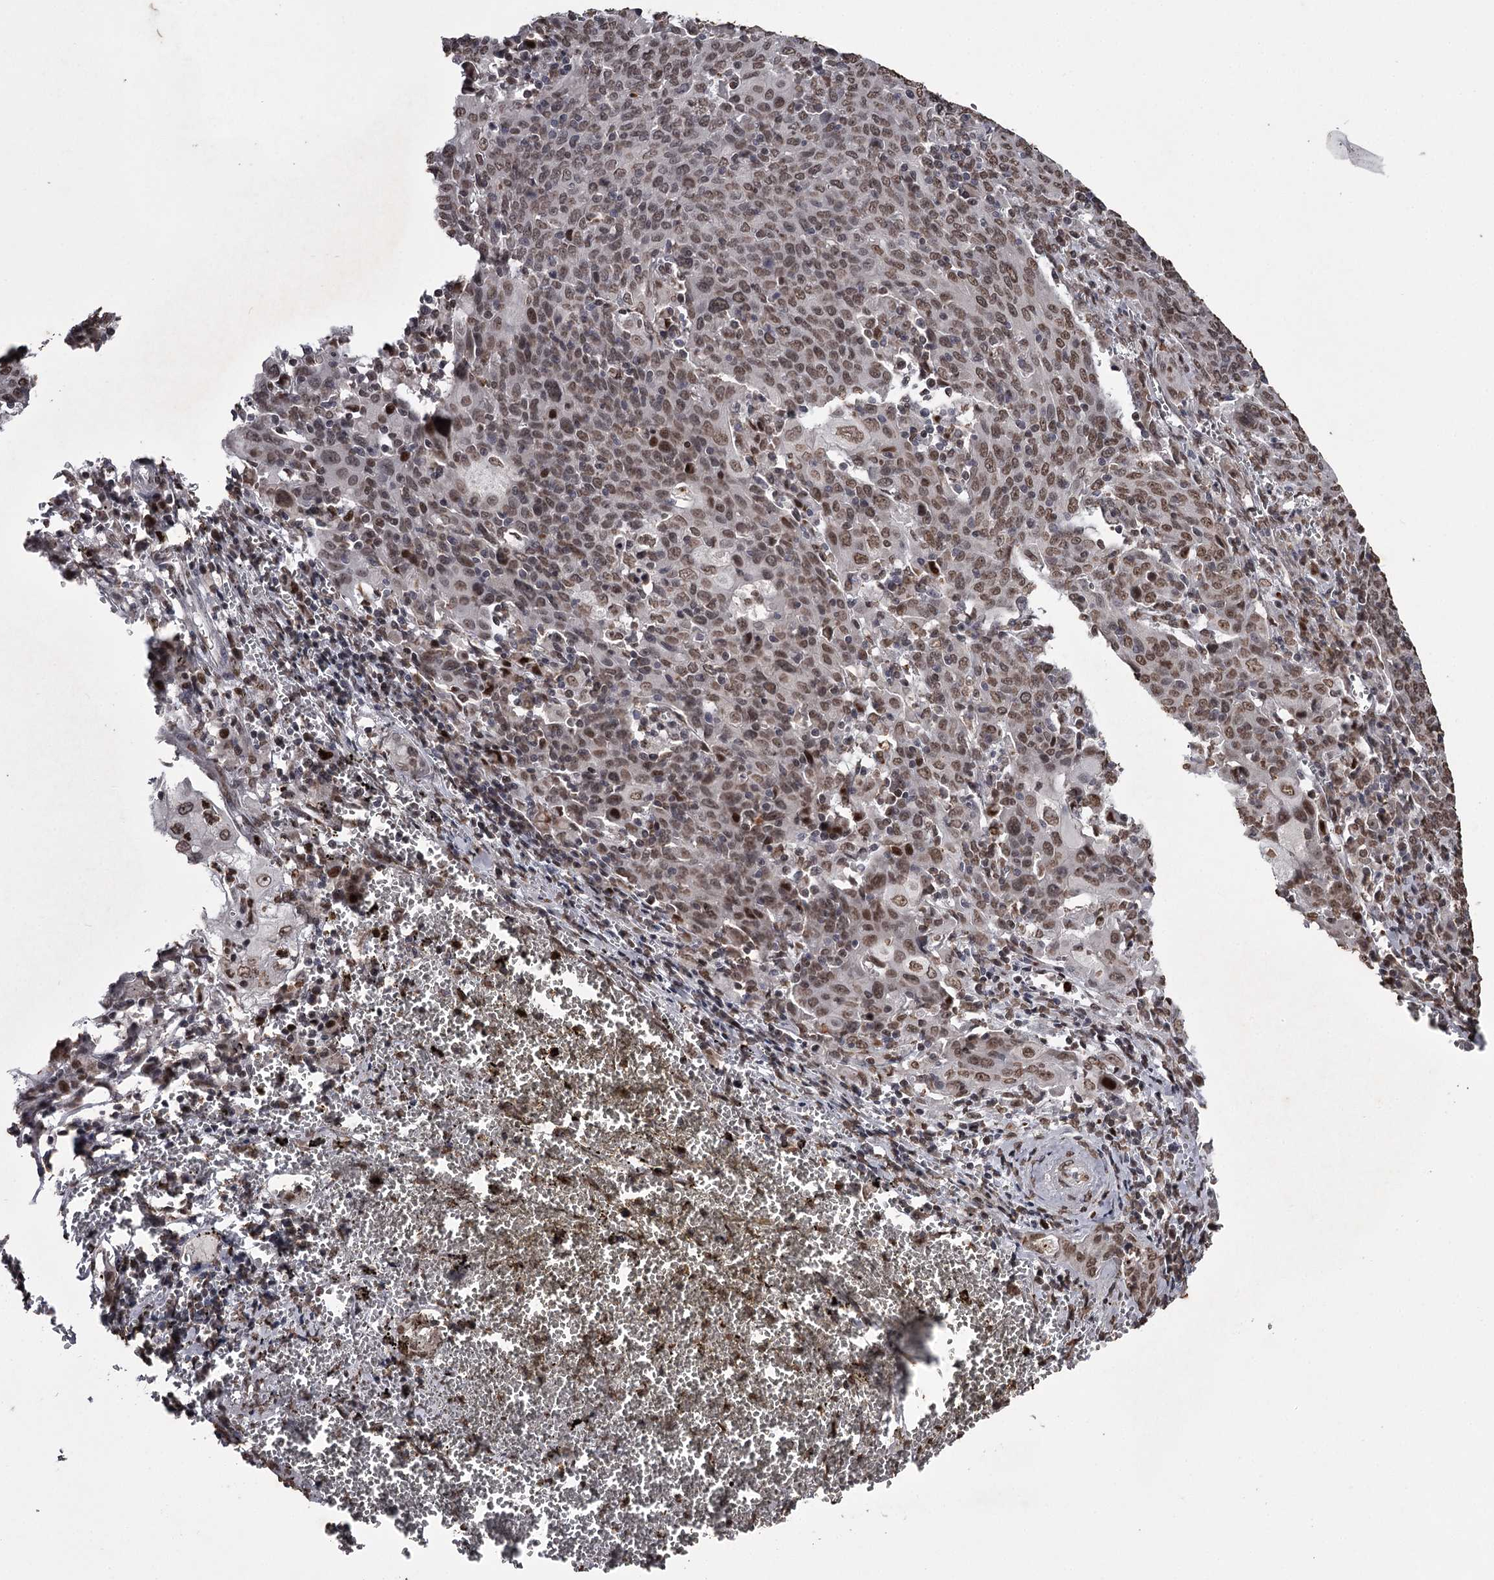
{"staining": {"intensity": "moderate", "quantity": ">75%", "location": "nuclear"}, "tissue": "cervical cancer", "cell_type": "Tumor cells", "image_type": "cancer", "snomed": [{"axis": "morphology", "description": "Squamous cell carcinoma, NOS"}, {"axis": "topography", "description": "Cervix"}], "caption": "Immunohistochemistry photomicrograph of cervical cancer (squamous cell carcinoma) stained for a protein (brown), which exhibits medium levels of moderate nuclear positivity in approximately >75% of tumor cells.", "gene": "THYN1", "patient": {"sex": "female", "age": 67}}